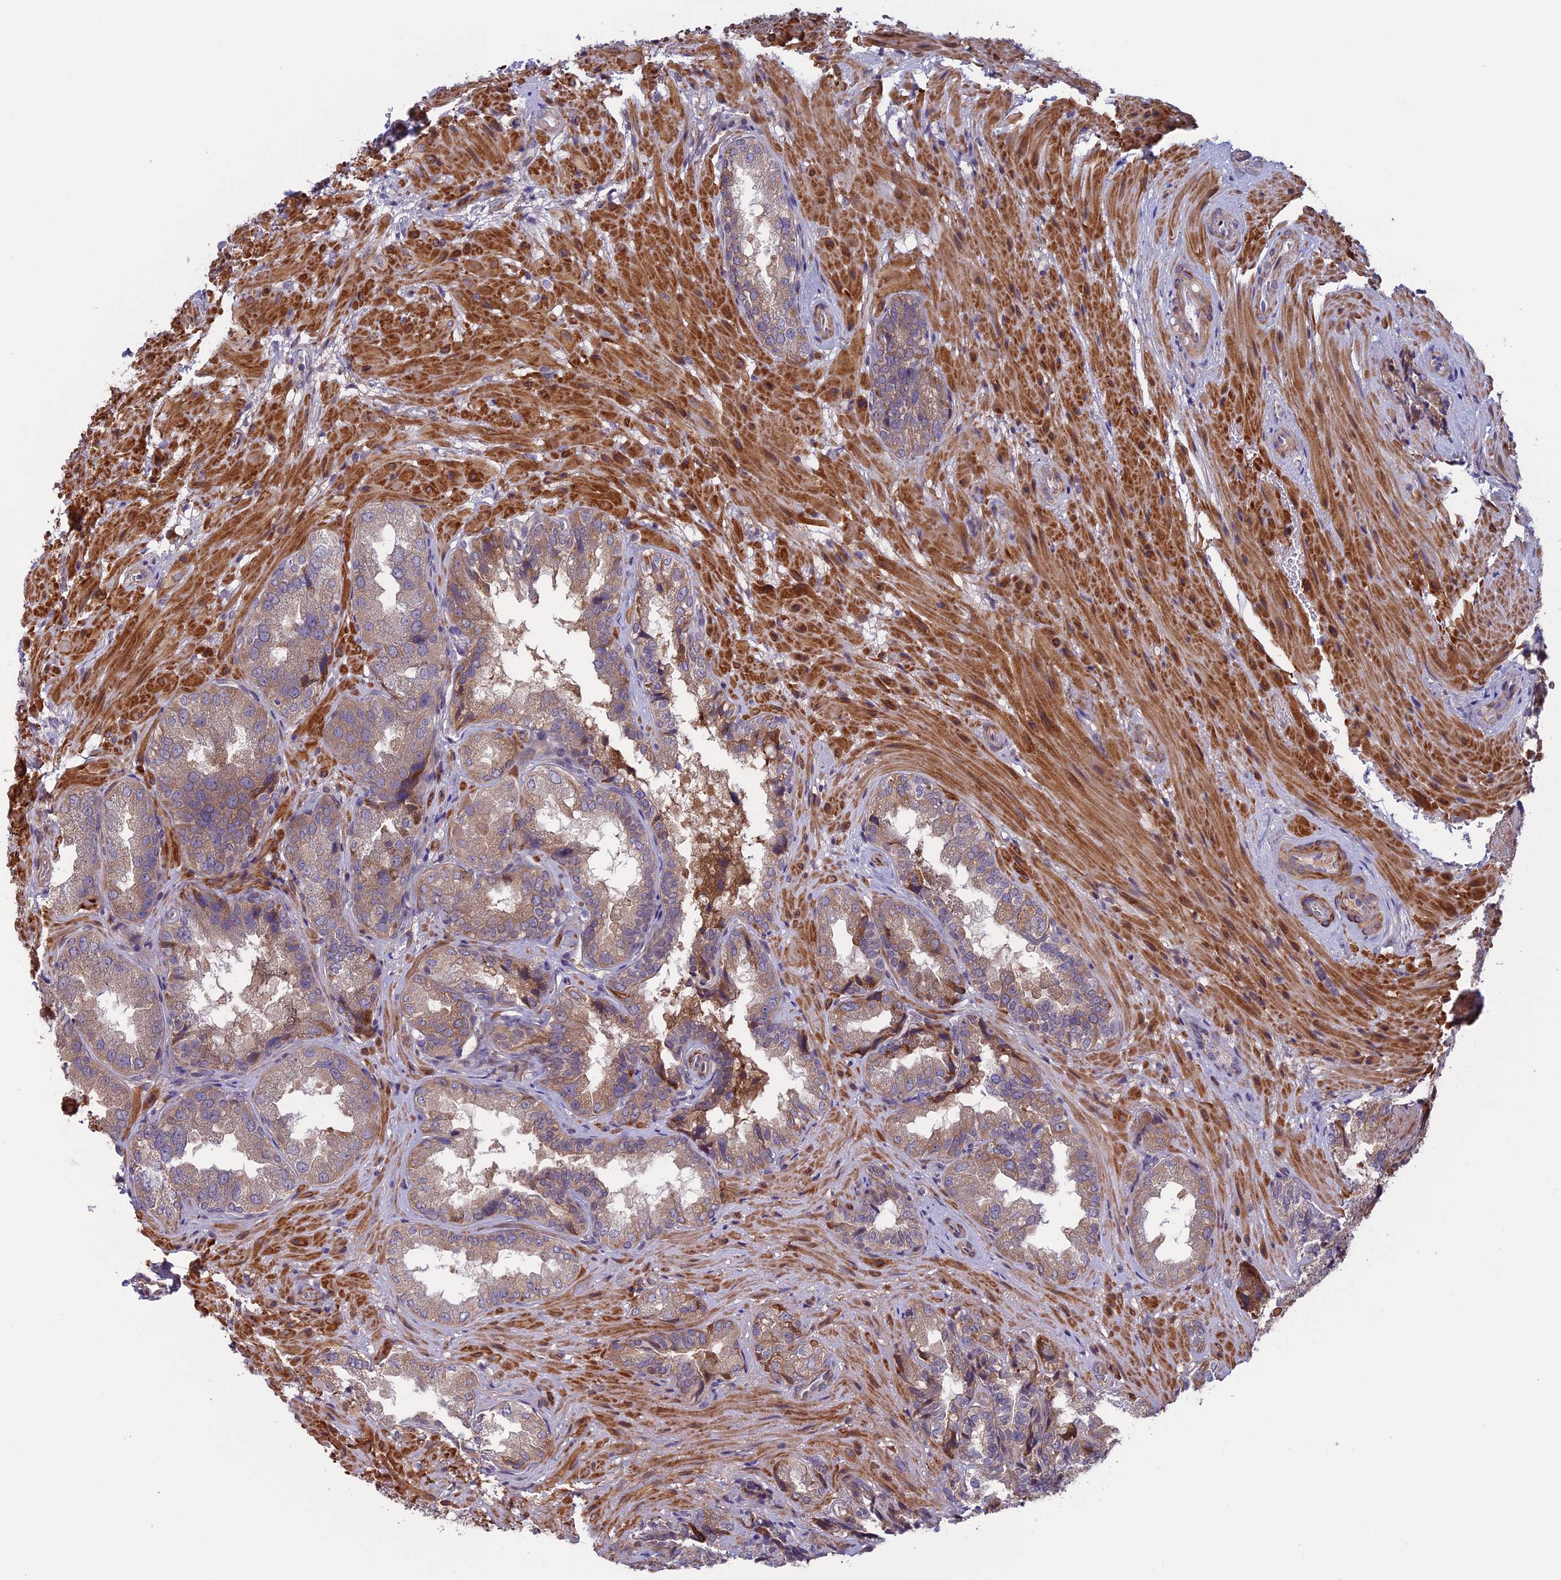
{"staining": {"intensity": "weak", "quantity": "25%-75%", "location": "cytoplasmic/membranous"}, "tissue": "seminal vesicle", "cell_type": "Glandular cells", "image_type": "normal", "snomed": [{"axis": "morphology", "description": "Normal tissue, NOS"}, {"axis": "topography", "description": "Seminal veicle"}, {"axis": "topography", "description": "Peripheral nerve tissue"}], "caption": "Normal seminal vesicle displays weak cytoplasmic/membranous staining in approximately 25%-75% of glandular cells.", "gene": "FADS1", "patient": {"sex": "male", "age": 63}}